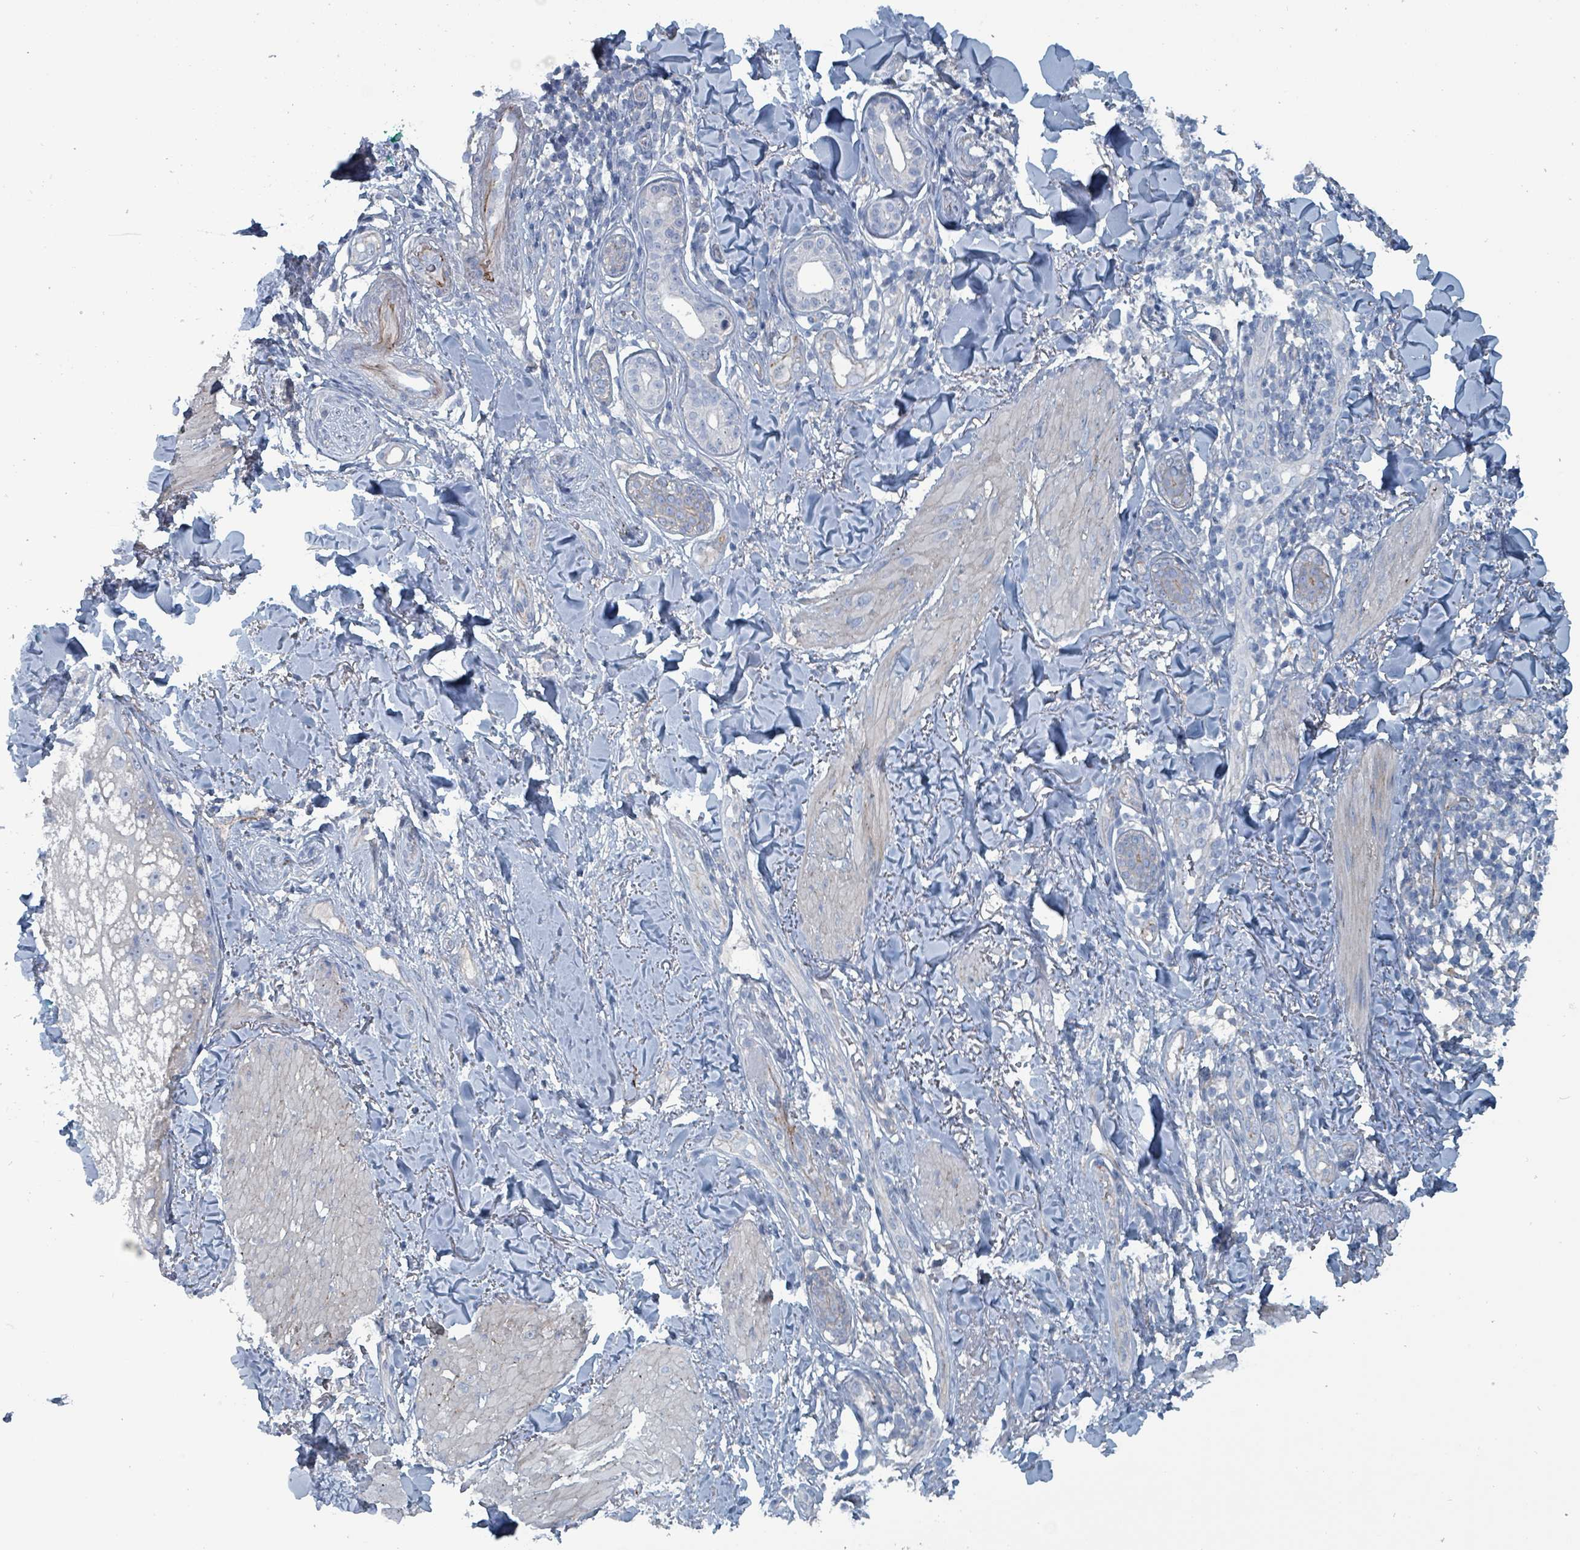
{"staining": {"intensity": "negative", "quantity": "none", "location": "none"}, "tissue": "melanoma", "cell_type": "Tumor cells", "image_type": "cancer", "snomed": [{"axis": "morphology", "description": "Malignant melanoma, NOS"}, {"axis": "topography", "description": "Skin"}], "caption": "Immunohistochemistry (IHC) photomicrograph of neoplastic tissue: melanoma stained with DAB (3,3'-diaminobenzidine) displays no significant protein staining in tumor cells. (DAB immunohistochemistry (IHC) visualized using brightfield microscopy, high magnification).", "gene": "TAAR5", "patient": {"sex": "male", "age": 66}}